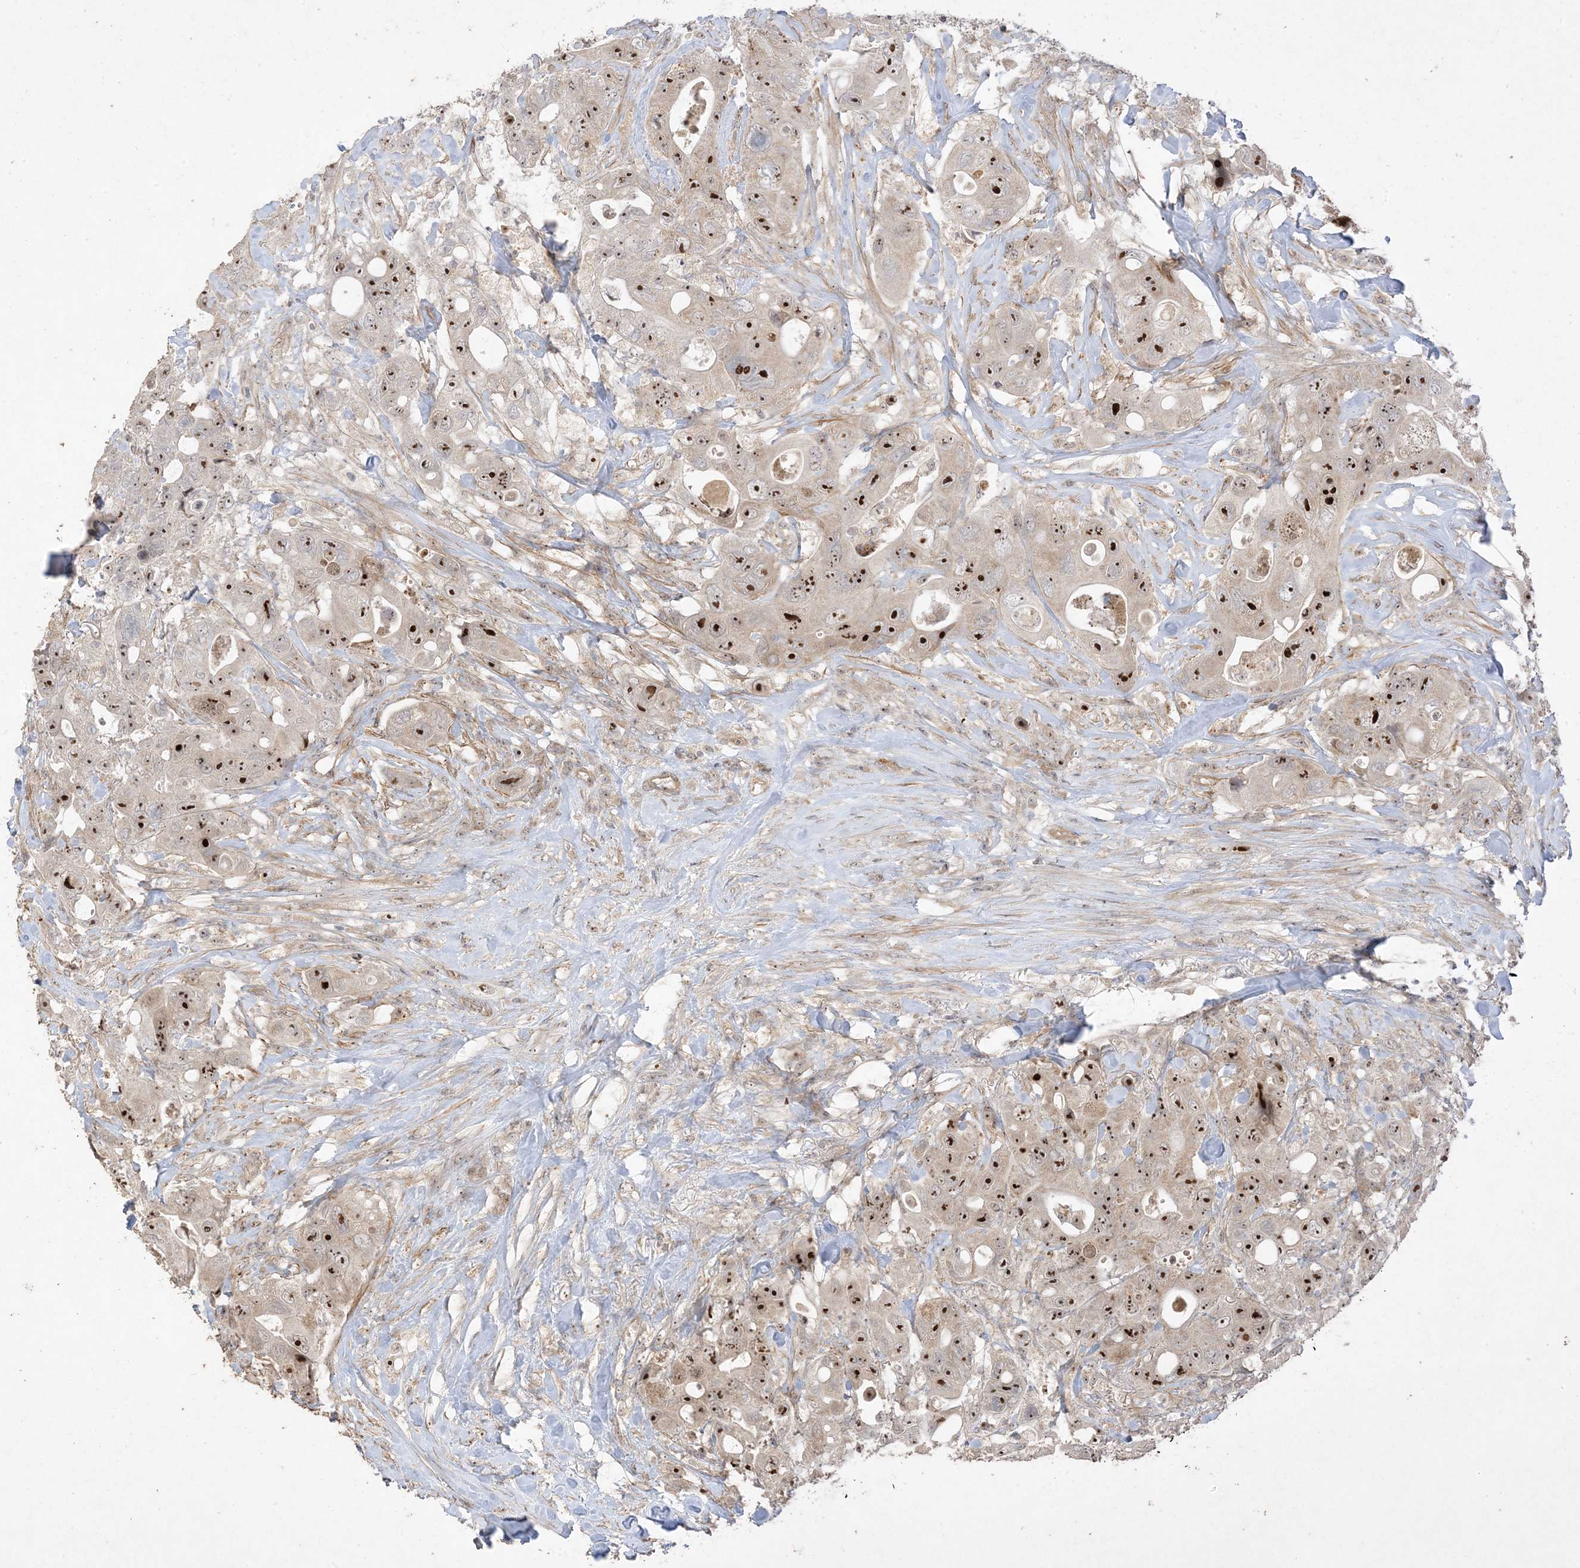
{"staining": {"intensity": "strong", "quantity": ">75%", "location": "nuclear"}, "tissue": "colorectal cancer", "cell_type": "Tumor cells", "image_type": "cancer", "snomed": [{"axis": "morphology", "description": "Adenocarcinoma, NOS"}, {"axis": "topography", "description": "Colon"}], "caption": "About >75% of tumor cells in adenocarcinoma (colorectal) demonstrate strong nuclear protein staining as visualized by brown immunohistochemical staining.", "gene": "DDX18", "patient": {"sex": "female", "age": 46}}